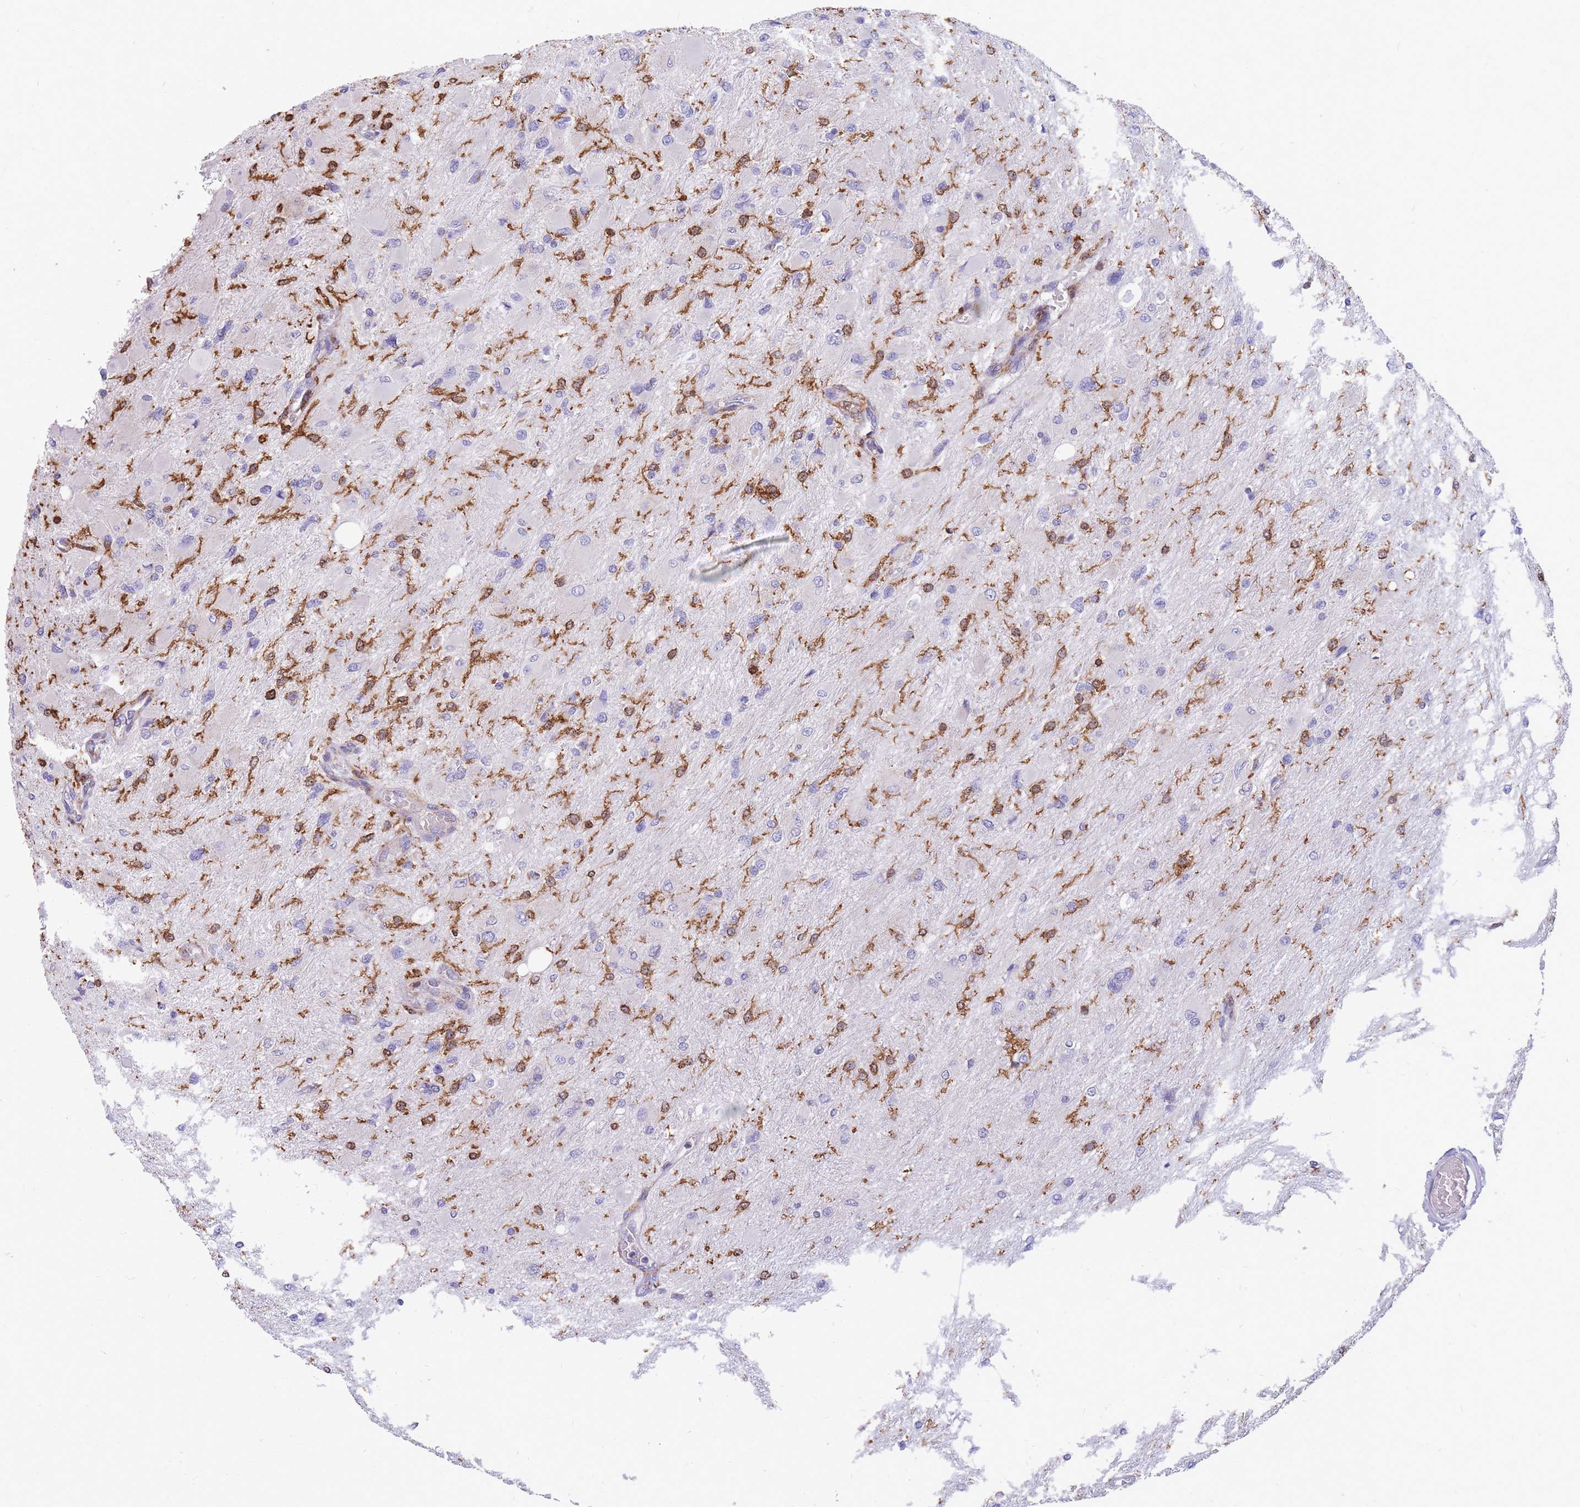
{"staining": {"intensity": "negative", "quantity": "none", "location": "none"}, "tissue": "glioma", "cell_type": "Tumor cells", "image_type": "cancer", "snomed": [{"axis": "morphology", "description": "Glioma, malignant, High grade"}, {"axis": "topography", "description": "Cerebral cortex"}], "caption": "Human high-grade glioma (malignant) stained for a protein using IHC exhibits no staining in tumor cells.", "gene": "MRPL54", "patient": {"sex": "female", "age": 36}}